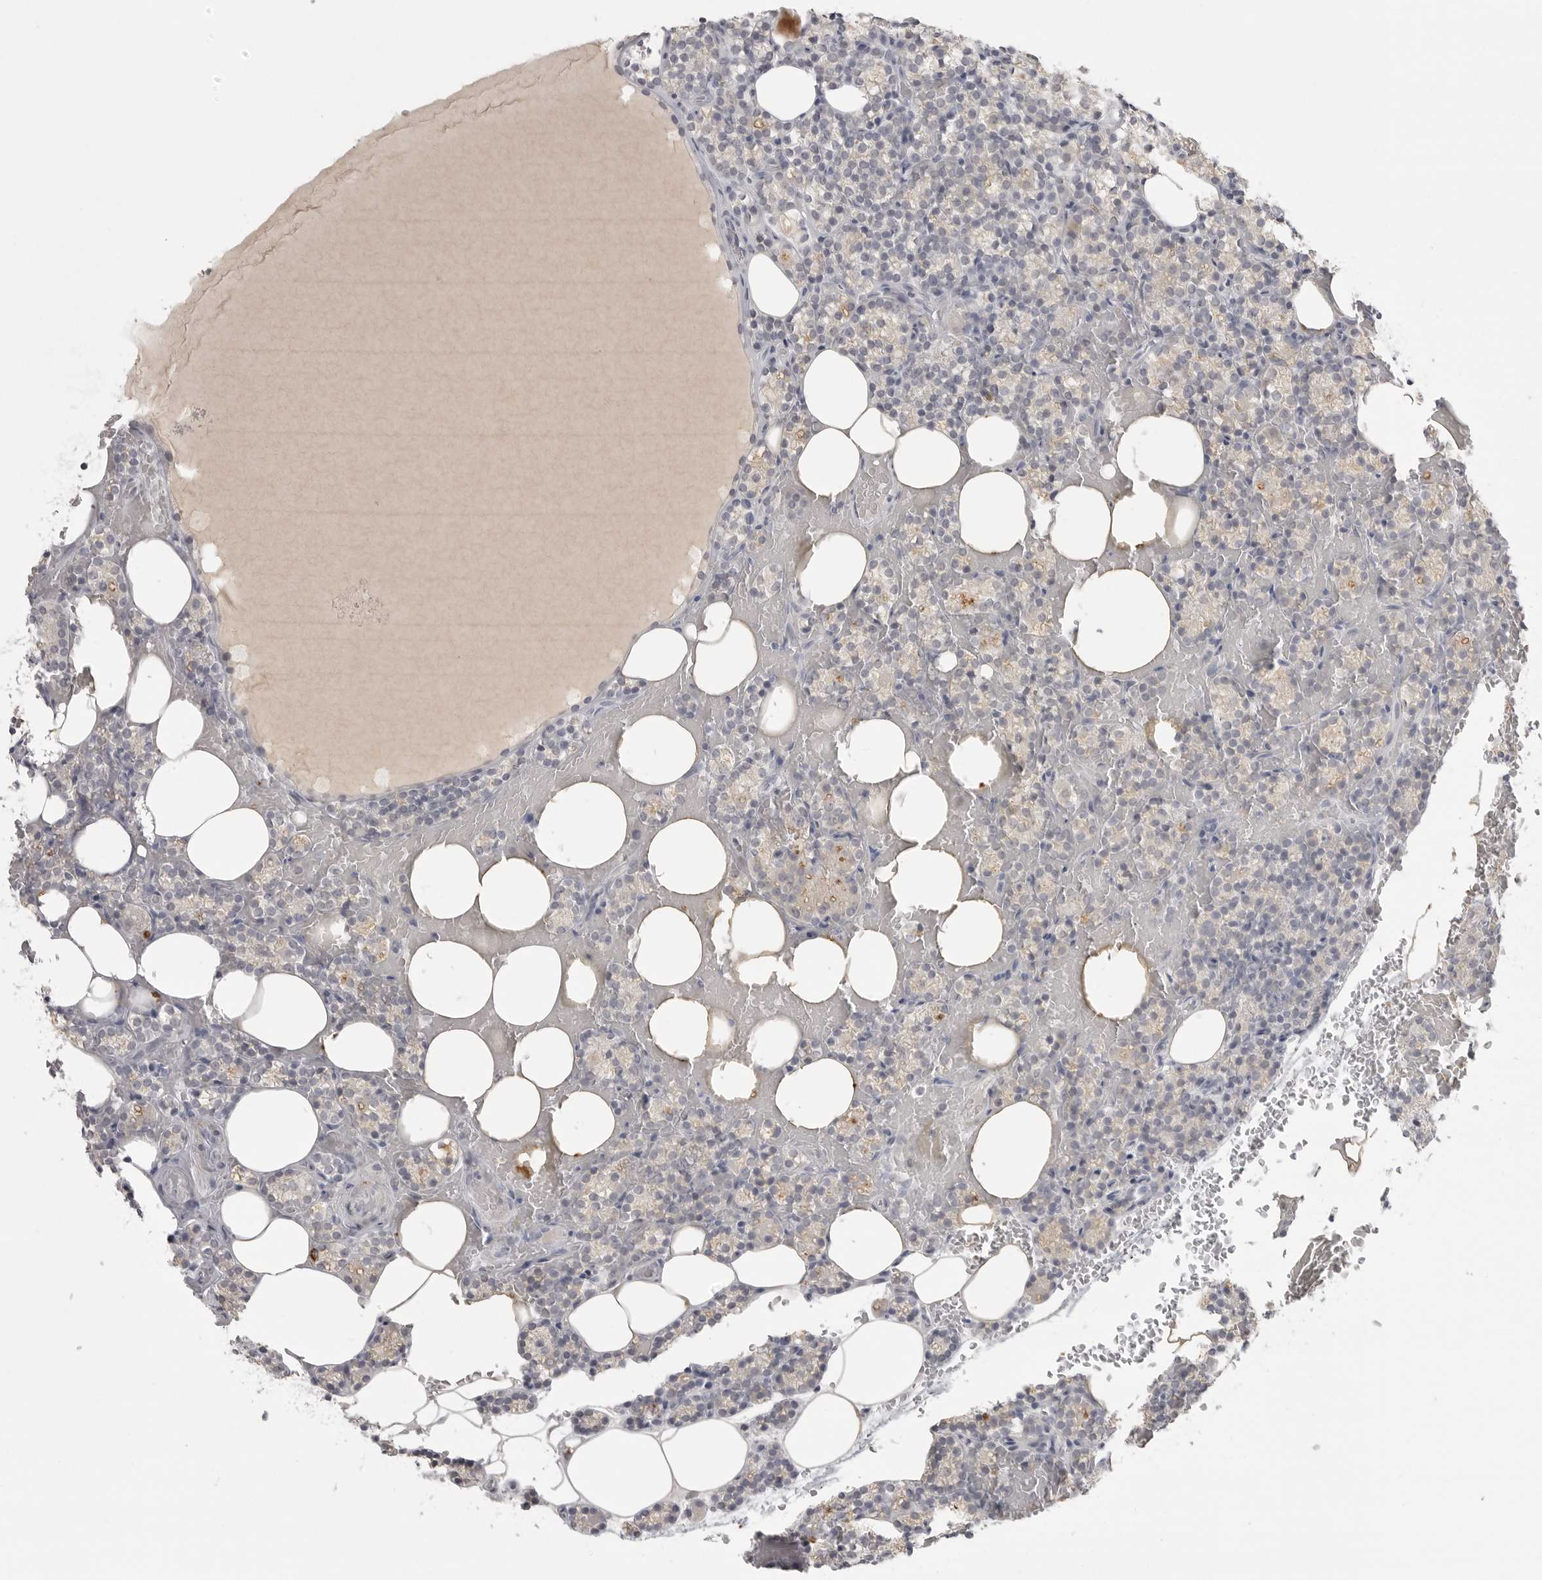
{"staining": {"intensity": "negative", "quantity": "none", "location": "none"}, "tissue": "parathyroid gland", "cell_type": "Glandular cells", "image_type": "normal", "snomed": [{"axis": "morphology", "description": "Normal tissue, NOS"}, {"axis": "topography", "description": "Parathyroid gland"}], "caption": "Immunohistochemistry (IHC) photomicrograph of unremarkable human parathyroid gland stained for a protein (brown), which displays no staining in glandular cells. (DAB (3,3'-diaminobenzidine) immunohistochemistry visualized using brightfield microscopy, high magnification).", "gene": "TCTN3", "patient": {"sex": "female", "age": 78}}